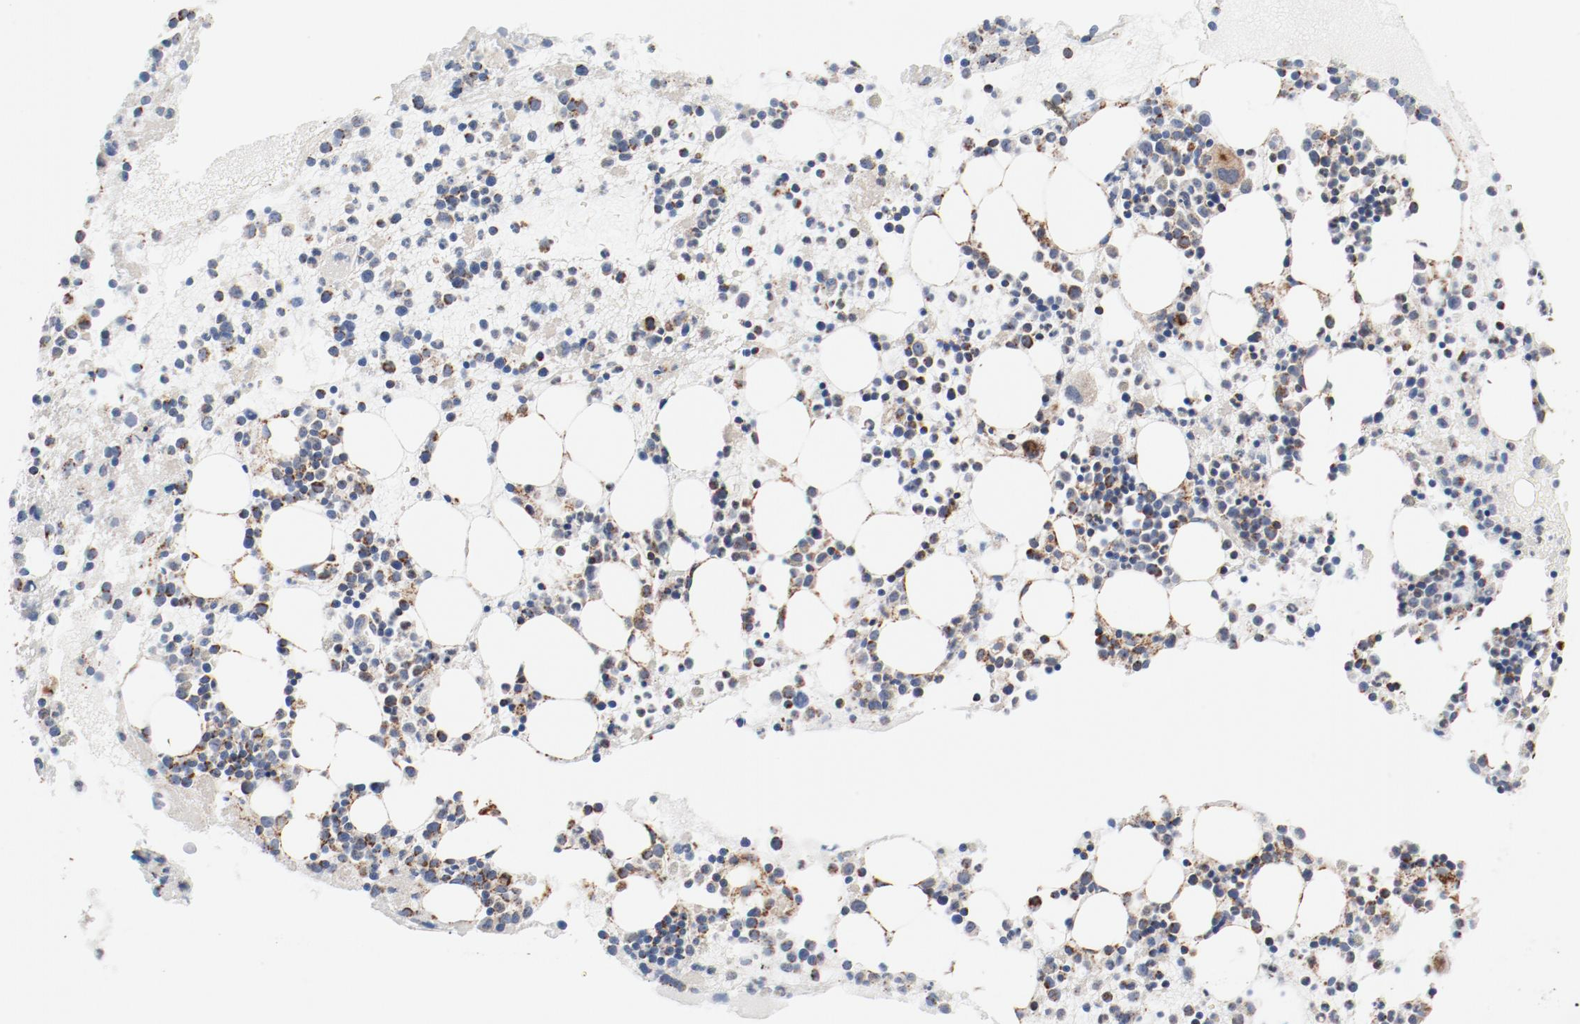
{"staining": {"intensity": "moderate", "quantity": "25%-75%", "location": "cytoplasmic/membranous"}, "tissue": "bone marrow", "cell_type": "Hematopoietic cells", "image_type": "normal", "snomed": [{"axis": "morphology", "description": "Normal tissue, NOS"}, {"axis": "topography", "description": "Bone marrow"}], "caption": "About 25%-75% of hematopoietic cells in unremarkable human bone marrow show moderate cytoplasmic/membranous protein expression as visualized by brown immunohistochemical staining.", "gene": "NDUFS4", "patient": {"sex": "male", "age": 15}}